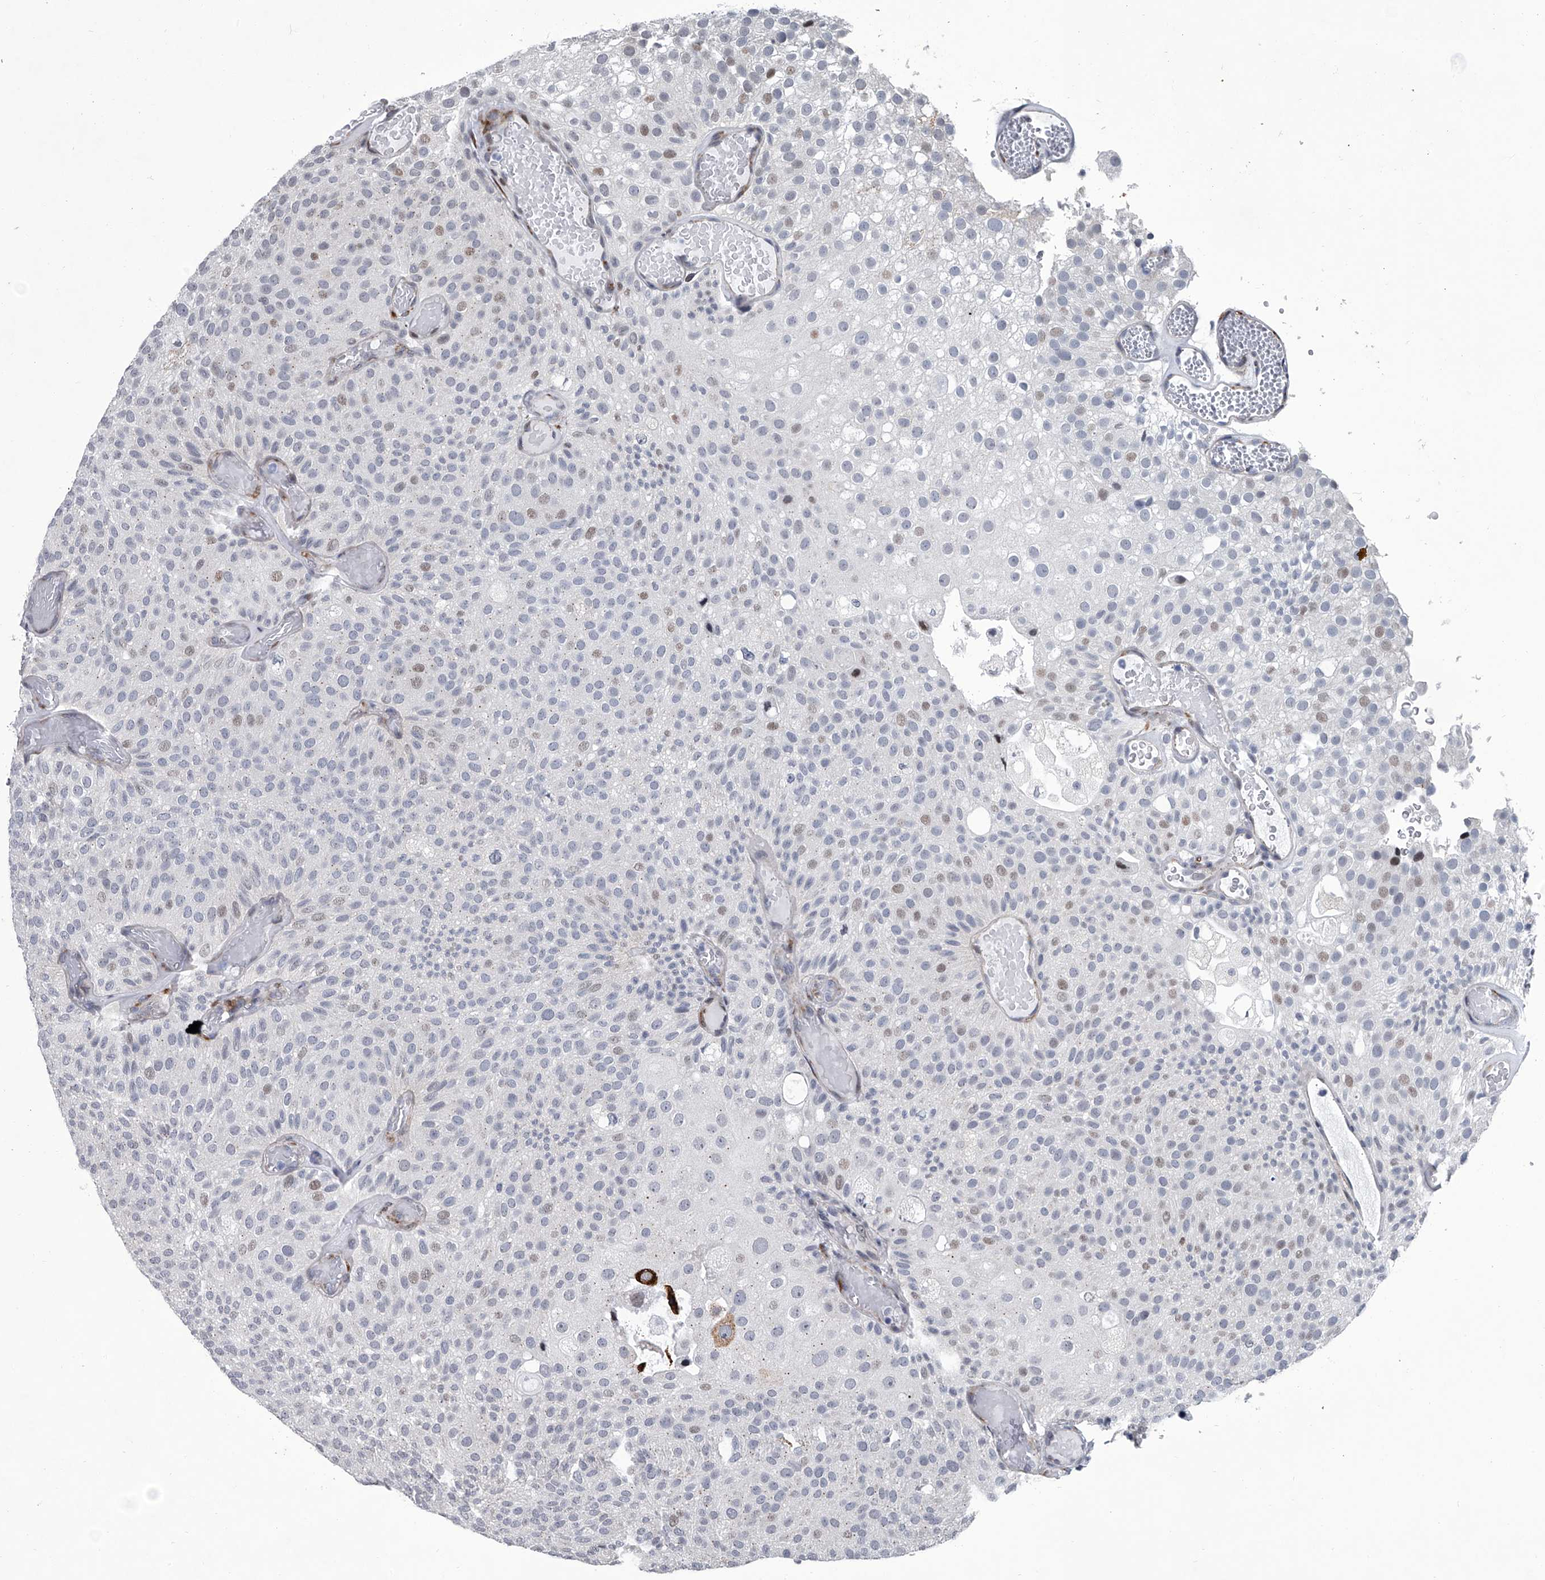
{"staining": {"intensity": "weak", "quantity": "<25%", "location": "nuclear"}, "tissue": "urothelial cancer", "cell_type": "Tumor cells", "image_type": "cancer", "snomed": [{"axis": "morphology", "description": "Urothelial carcinoma, Low grade"}, {"axis": "topography", "description": "Urinary bladder"}], "caption": "Tumor cells are negative for brown protein staining in low-grade urothelial carcinoma.", "gene": "PPP2R5D", "patient": {"sex": "male", "age": 78}}